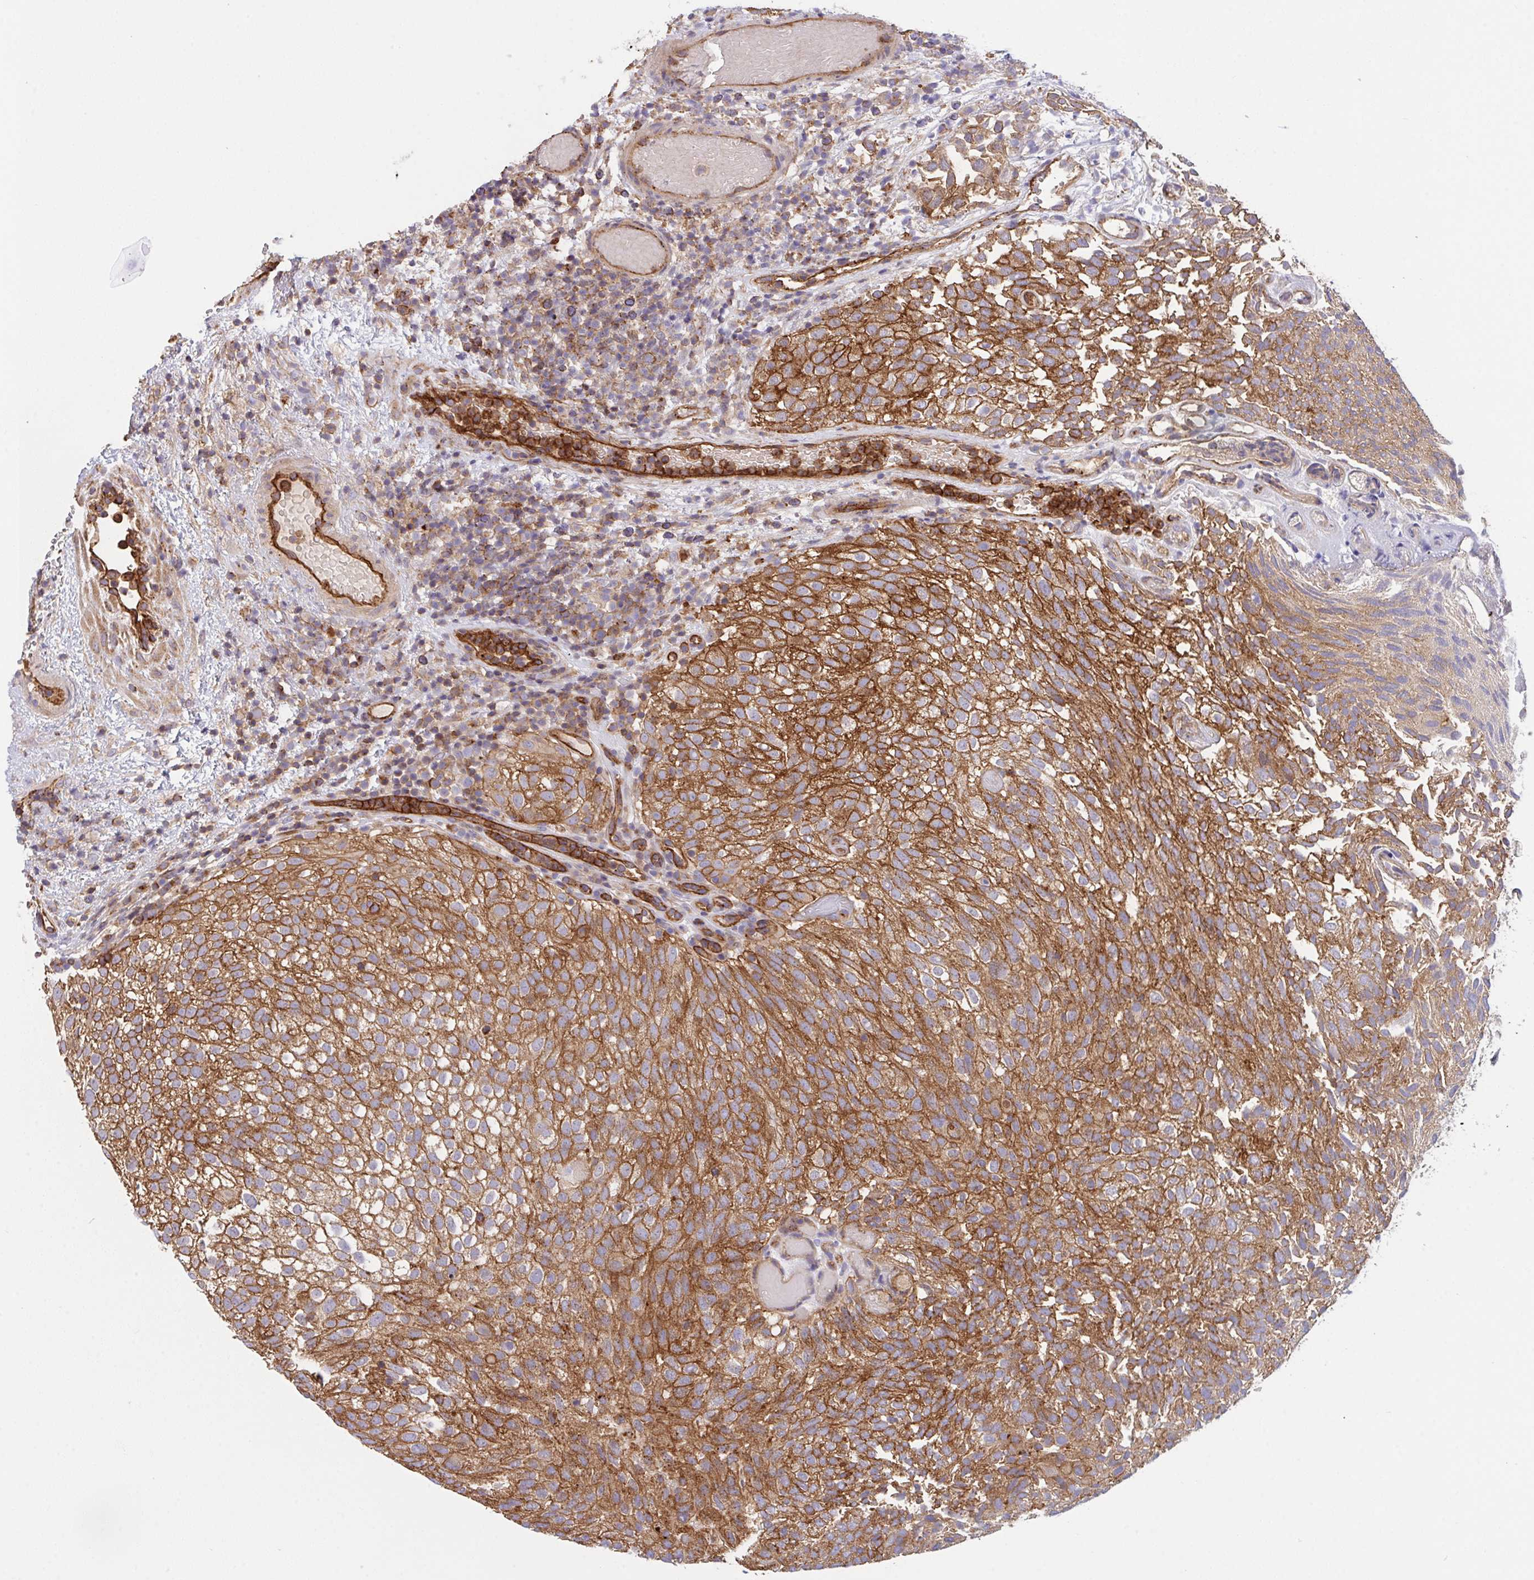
{"staining": {"intensity": "strong", "quantity": ">75%", "location": "cytoplasmic/membranous"}, "tissue": "urothelial cancer", "cell_type": "Tumor cells", "image_type": "cancer", "snomed": [{"axis": "morphology", "description": "Urothelial carcinoma, Low grade"}, {"axis": "topography", "description": "Urinary bladder"}], "caption": "A brown stain labels strong cytoplasmic/membranous positivity of a protein in human urothelial cancer tumor cells.", "gene": "C4orf36", "patient": {"sex": "male", "age": 78}}